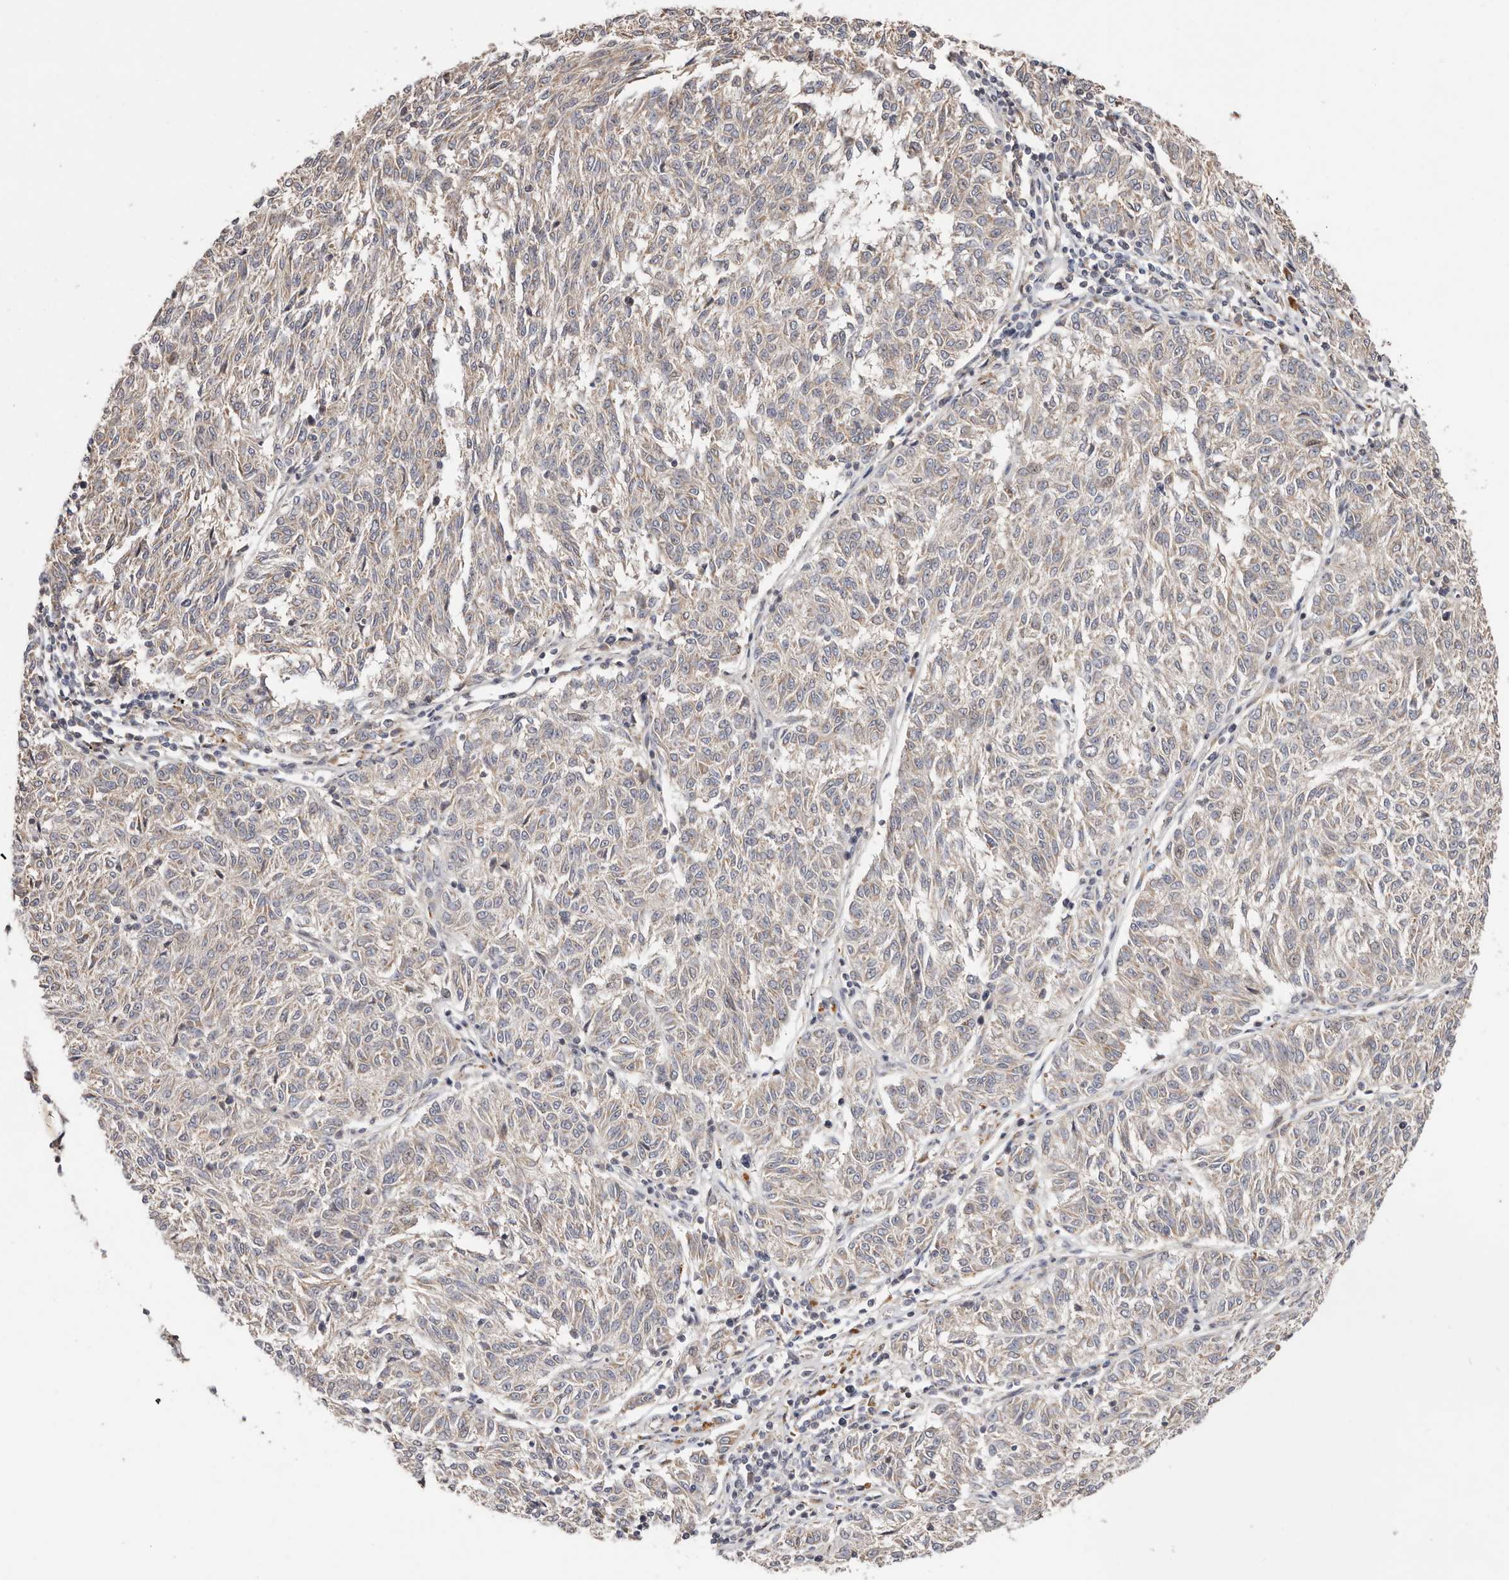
{"staining": {"intensity": "negative", "quantity": "none", "location": "none"}, "tissue": "melanoma", "cell_type": "Tumor cells", "image_type": "cancer", "snomed": [{"axis": "morphology", "description": "Malignant melanoma, NOS"}, {"axis": "topography", "description": "Skin"}], "caption": "This micrograph is of malignant melanoma stained with IHC to label a protein in brown with the nuclei are counter-stained blue. There is no positivity in tumor cells.", "gene": "USP33", "patient": {"sex": "female", "age": 72}}